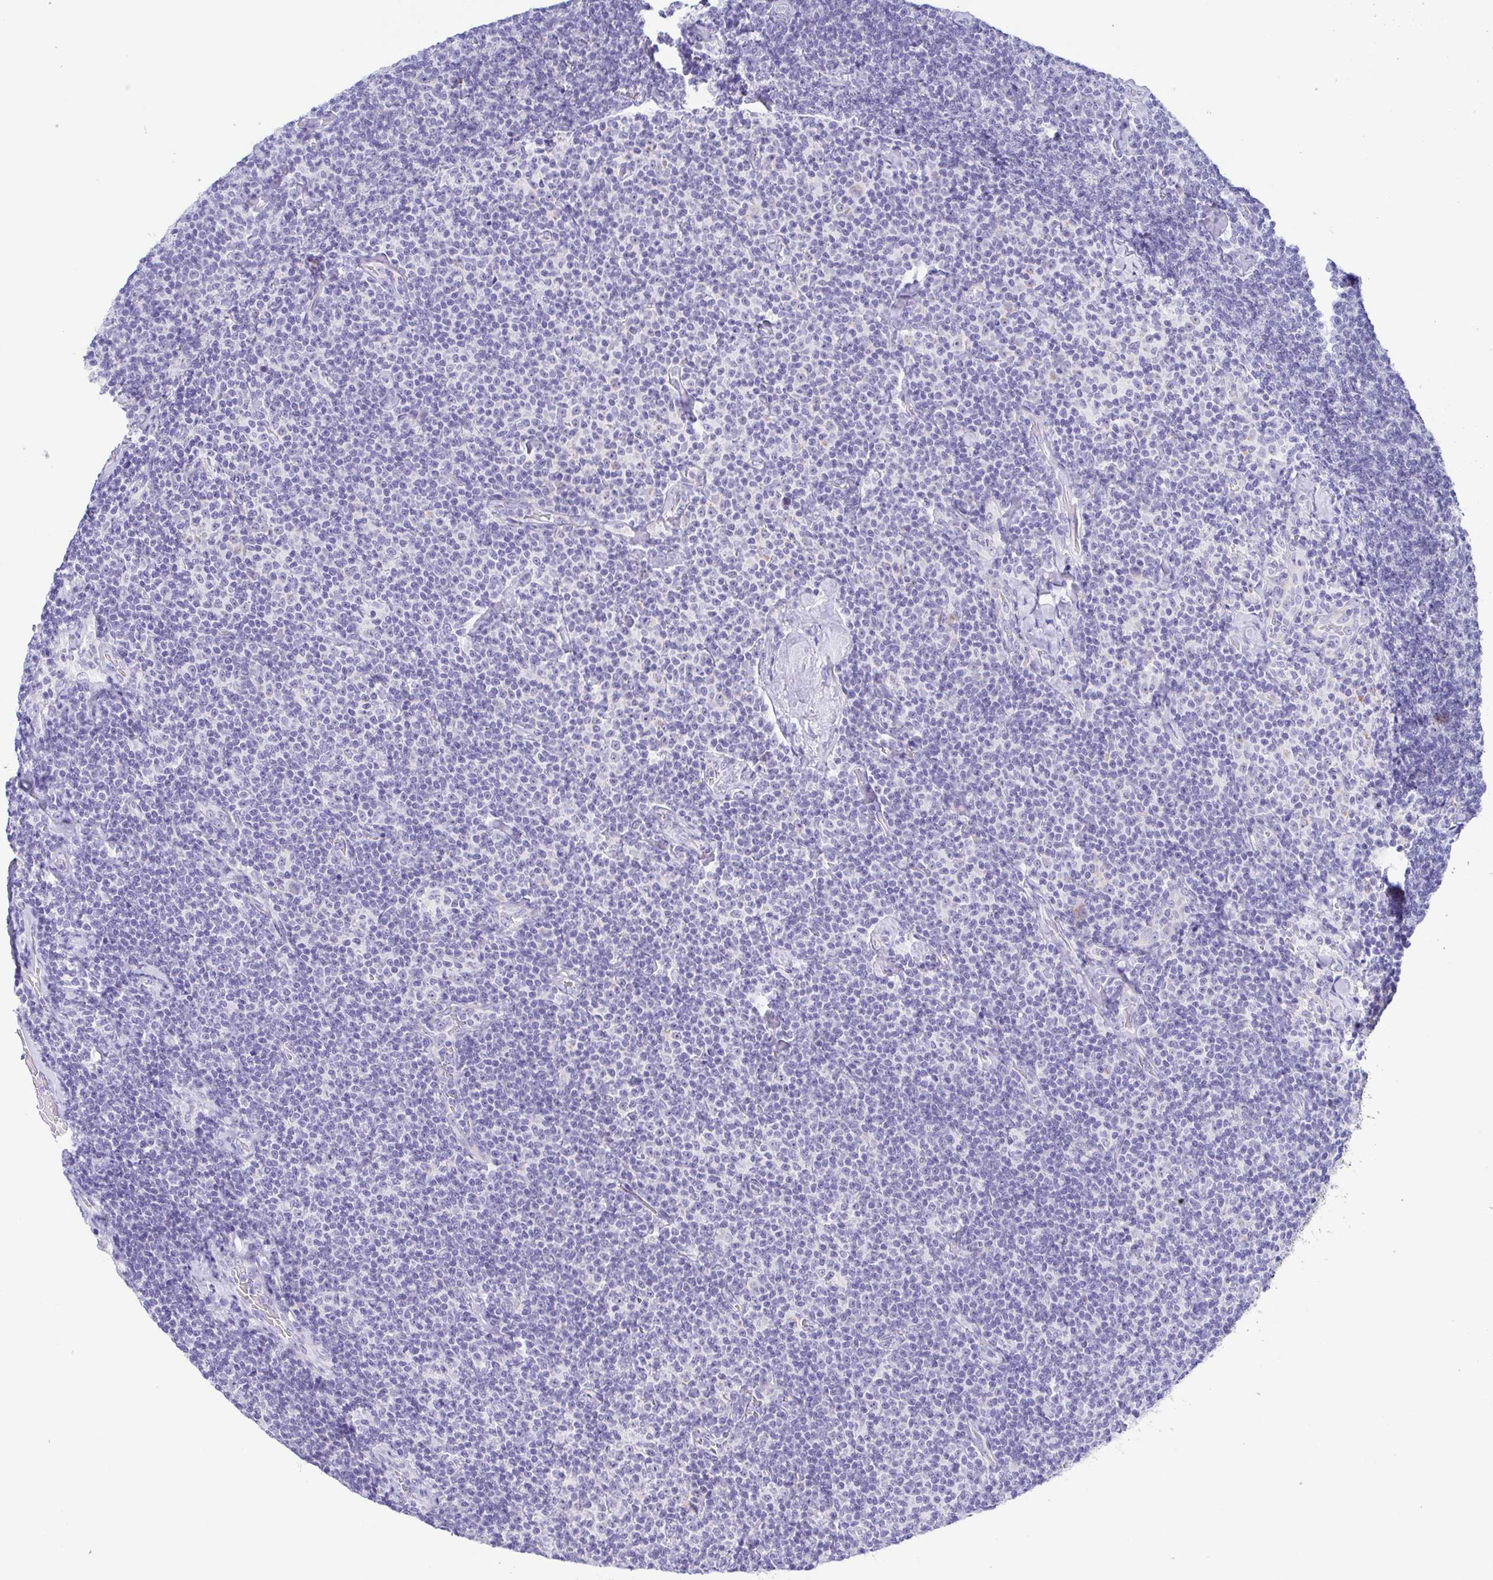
{"staining": {"intensity": "negative", "quantity": "none", "location": "none"}, "tissue": "lymphoma", "cell_type": "Tumor cells", "image_type": "cancer", "snomed": [{"axis": "morphology", "description": "Malignant lymphoma, non-Hodgkin's type, Low grade"}, {"axis": "topography", "description": "Lymph node"}], "caption": "Tumor cells show no significant protein staining in malignant lymphoma, non-Hodgkin's type (low-grade).", "gene": "MUCL3", "patient": {"sex": "male", "age": 81}}